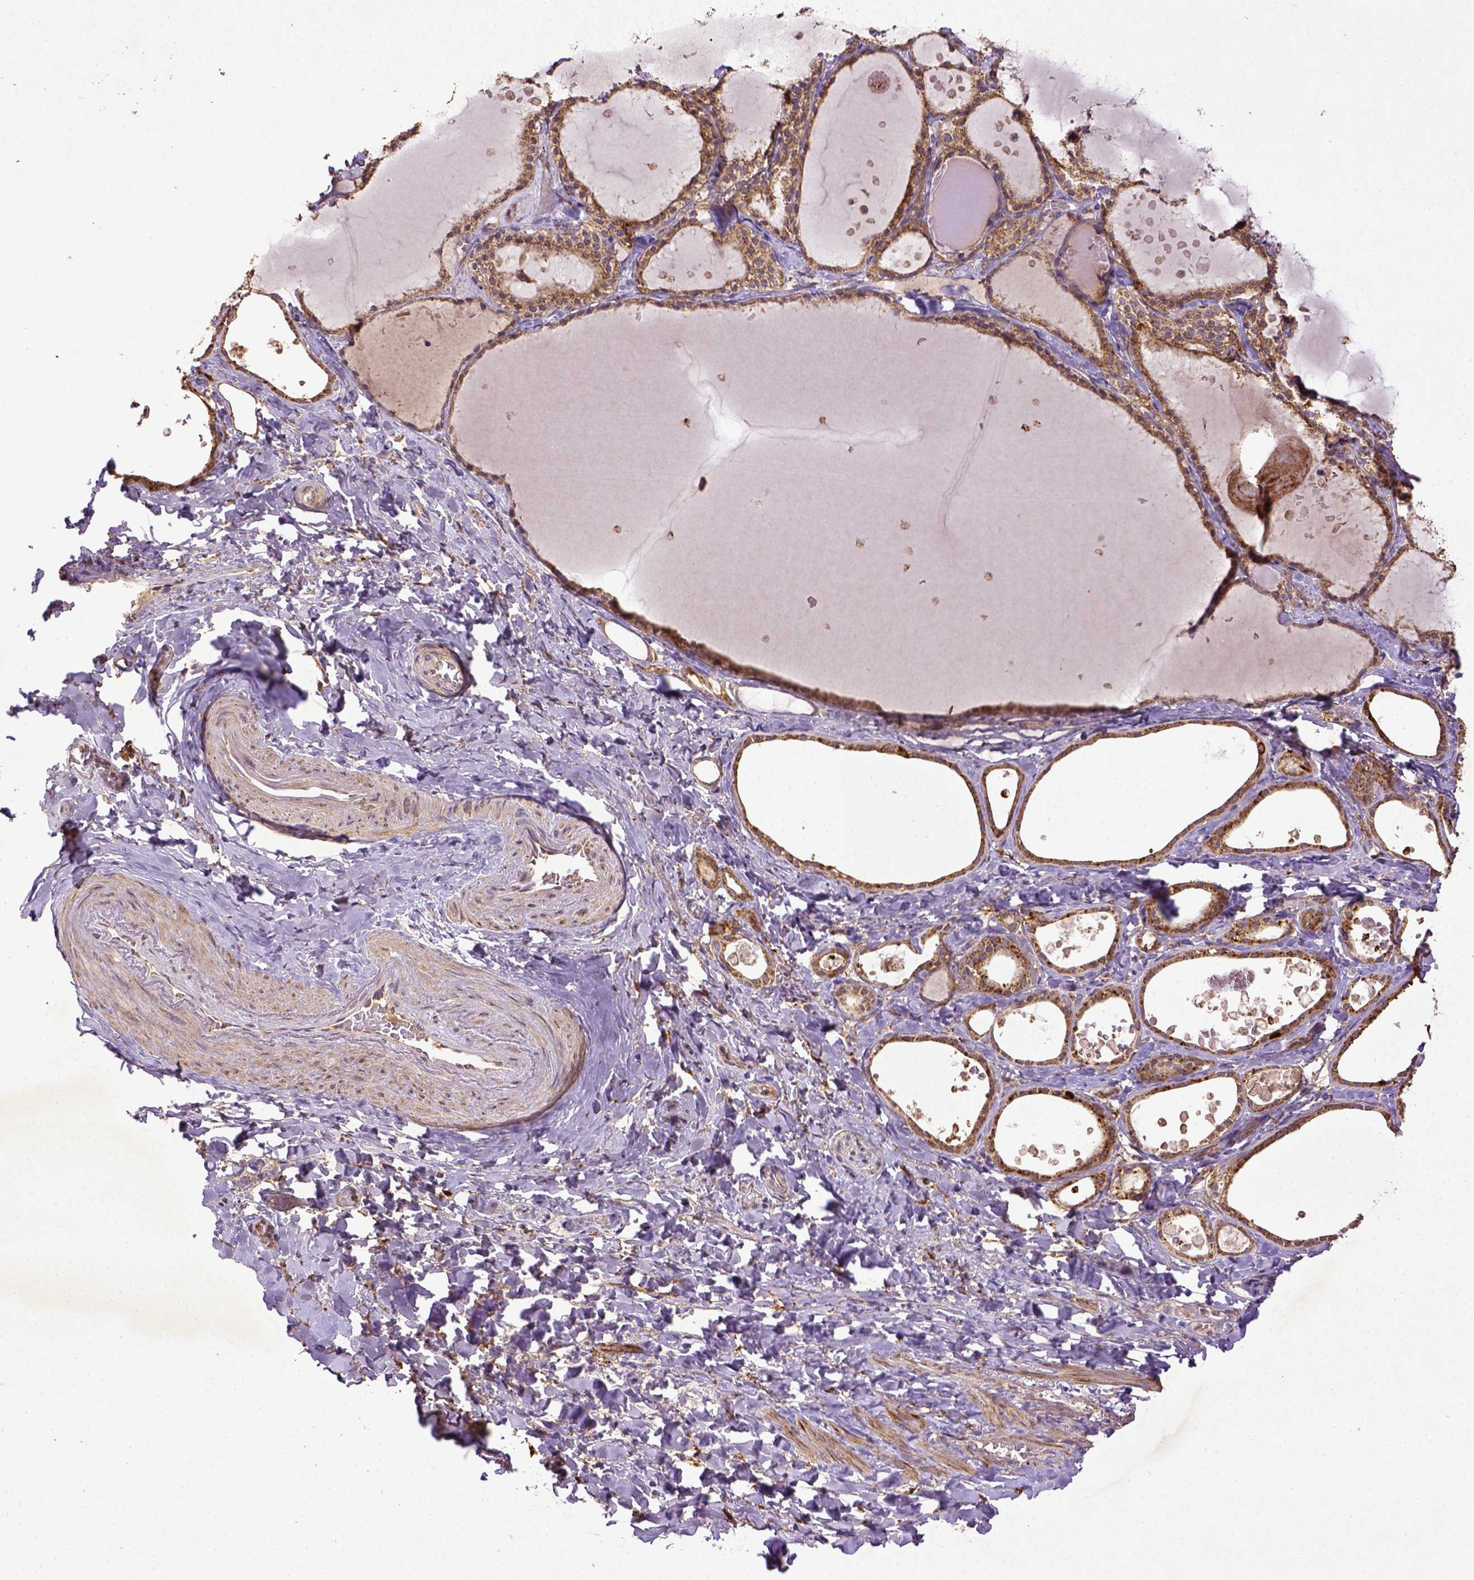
{"staining": {"intensity": "strong", "quantity": ">75%", "location": "cytoplasmic/membranous"}, "tissue": "thyroid gland", "cell_type": "Glandular cells", "image_type": "normal", "snomed": [{"axis": "morphology", "description": "Normal tissue, NOS"}, {"axis": "topography", "description": "Thyroid gland"}], "caption": "This is an image of immunohistochemistry (IHC) staining of normal thyroid gland, which shows strong expression in the cytoplasmic/membranous of glandular cells.", "gene": "MT", "patient": {"sex": "female", "age": 56}}